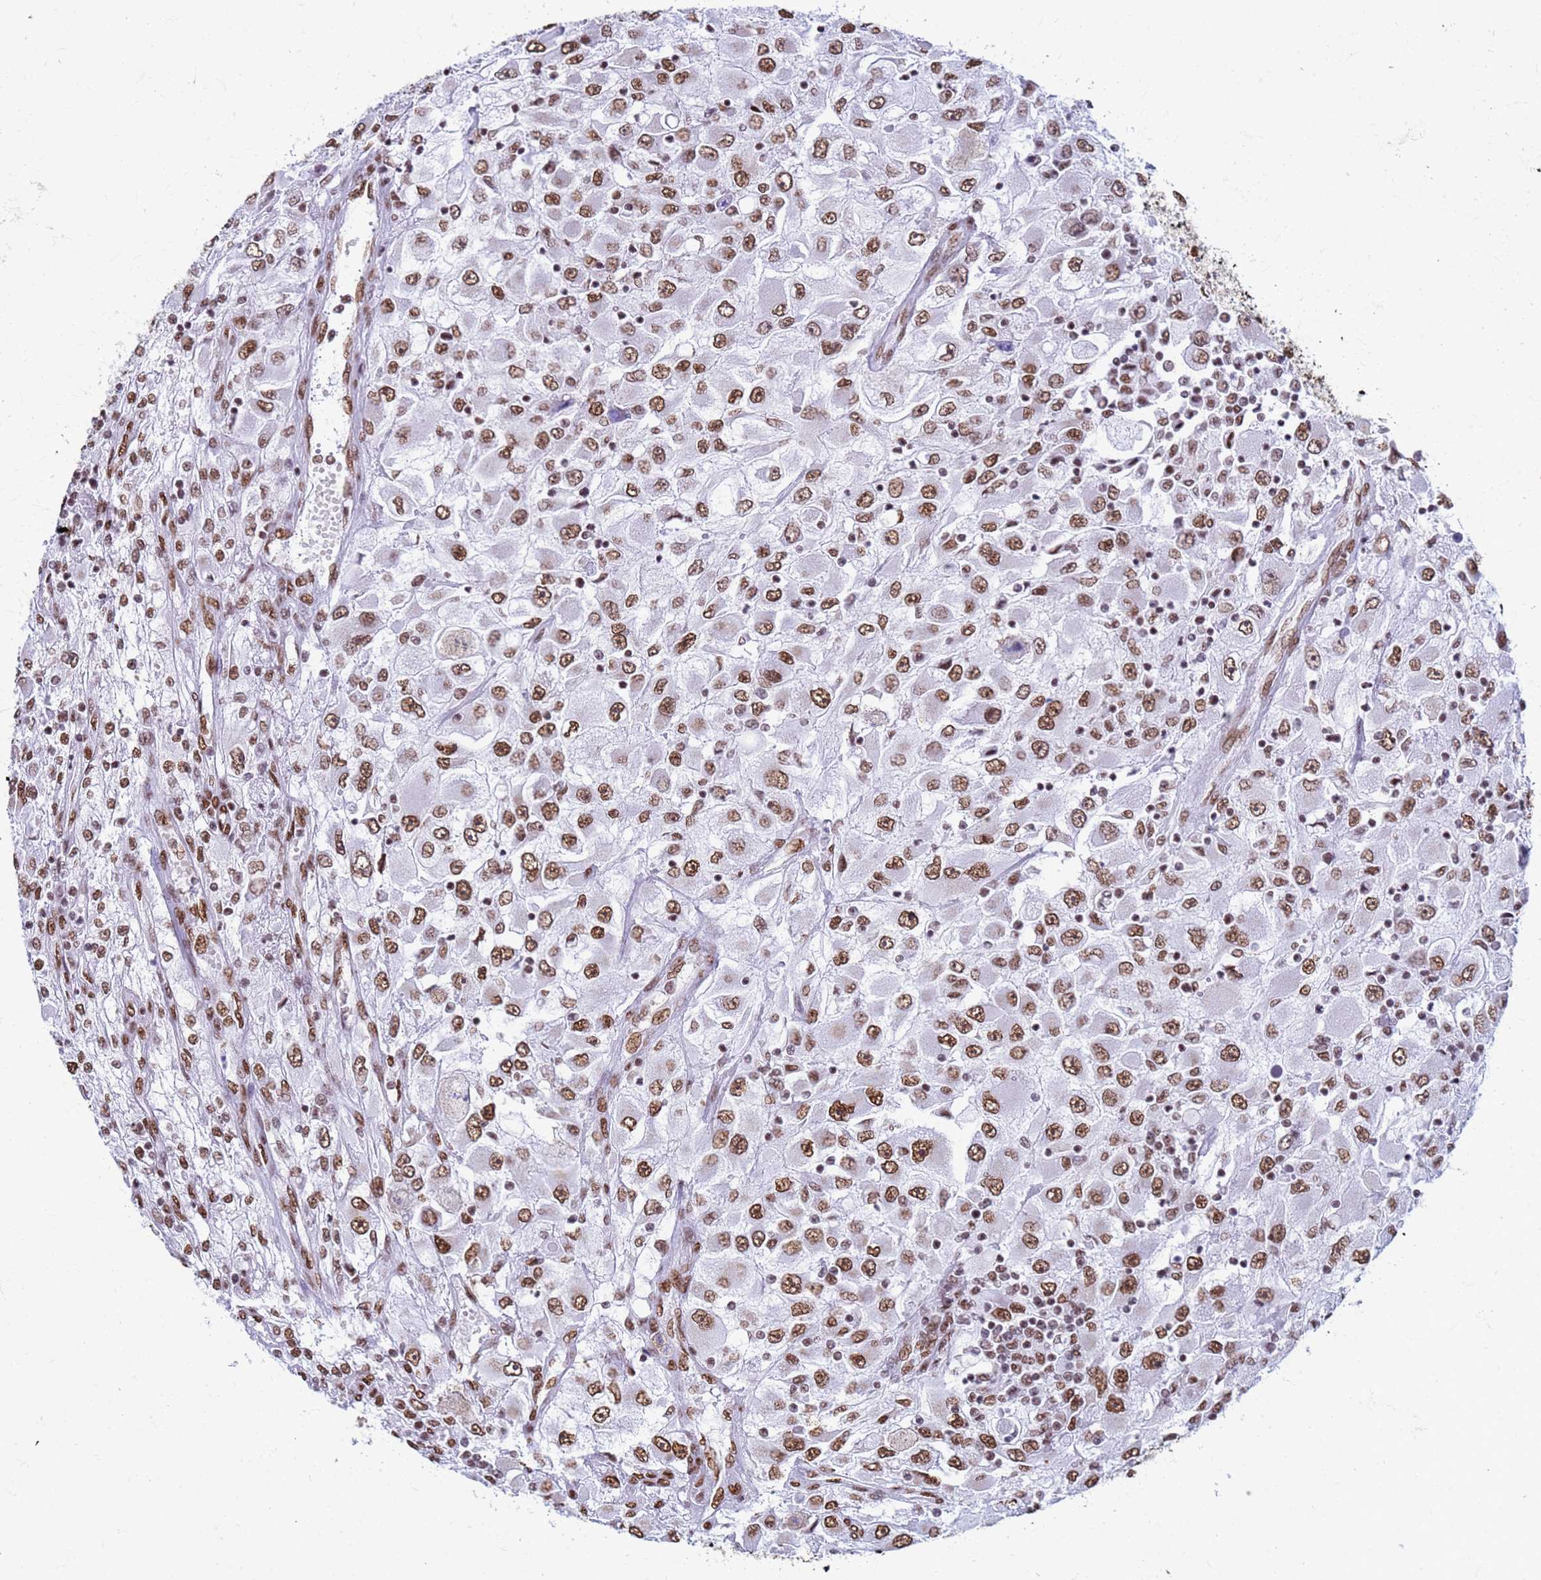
{"staining": {"intensity": "moderate", "quantity": ">75%", "location": "nuclear"}, "tissue": "renal cancer", "cell_type": "Tumor cells", "image_type": "cancer", "snomed": [{"axis": "morphology", "description": "Adenocarcinoma, NOS"}, {"axis": "topography", "description": "Kidney"}], "caption": "Immunohistochemical staining of renal adenocarcinoma demonstrates medium levels of moderate nuclear protein positivity in about >75% of tumor cells.", "gene": "FAM170B", "patient": {"sex": "female", "age": 52}}